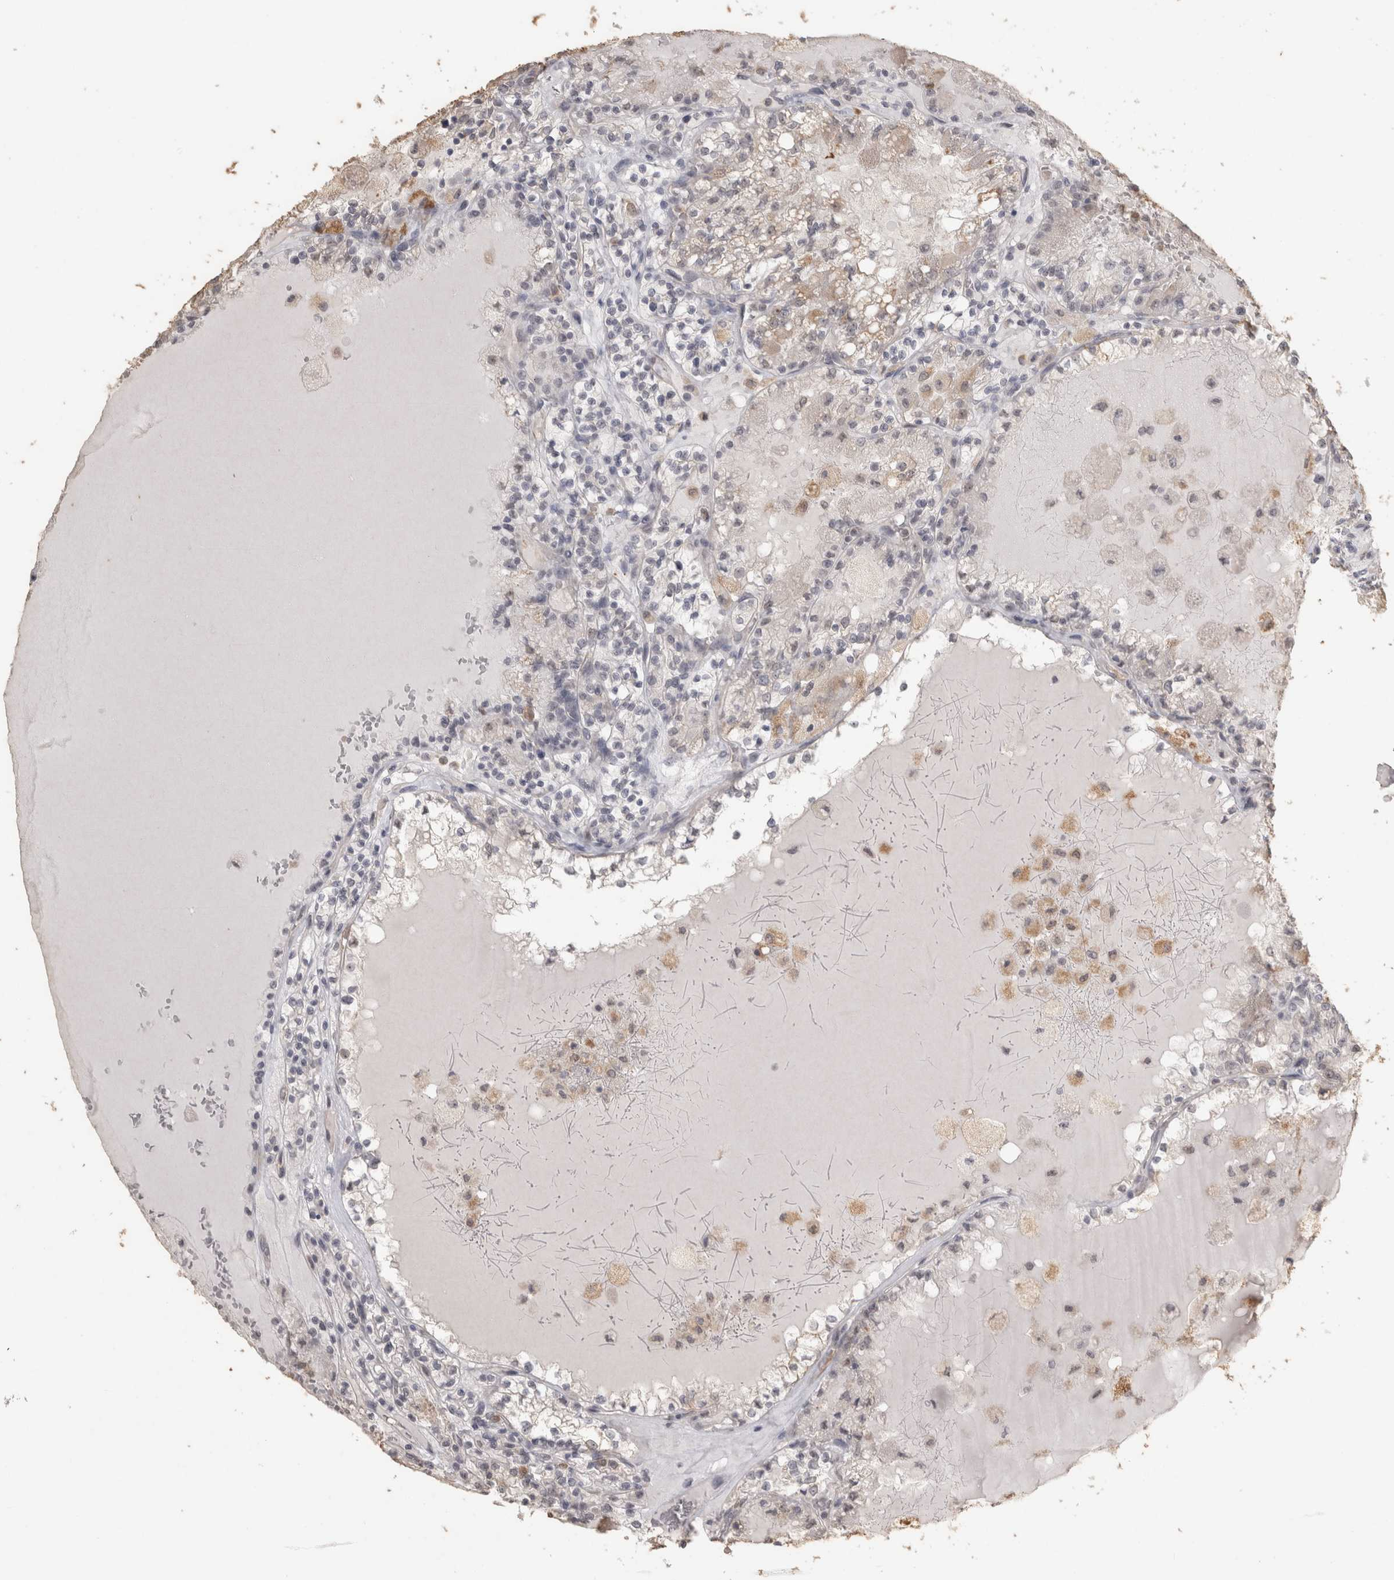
{"staining": {"intensity": "negative", "quantity": "none", "location": "none"}, "tissue": "renal cancer", "cell_type": "Tumor cells", "image_type": "cancer", "snomed": [{"axis": "morphology", "description": "Adenocarcinoma, NOS"}, {"axis": "topography", "description": "Kidney"}], "caption": "This photomicrograph is of renal cancer (adenocarcinoma) stained with immunohistochemistry to label a protein in brown with the nuclei are counter-stained blue. There is no positivity in tumor cells.", "gene": "REPS2", "patient": {"sex": "female", "age": 56}}